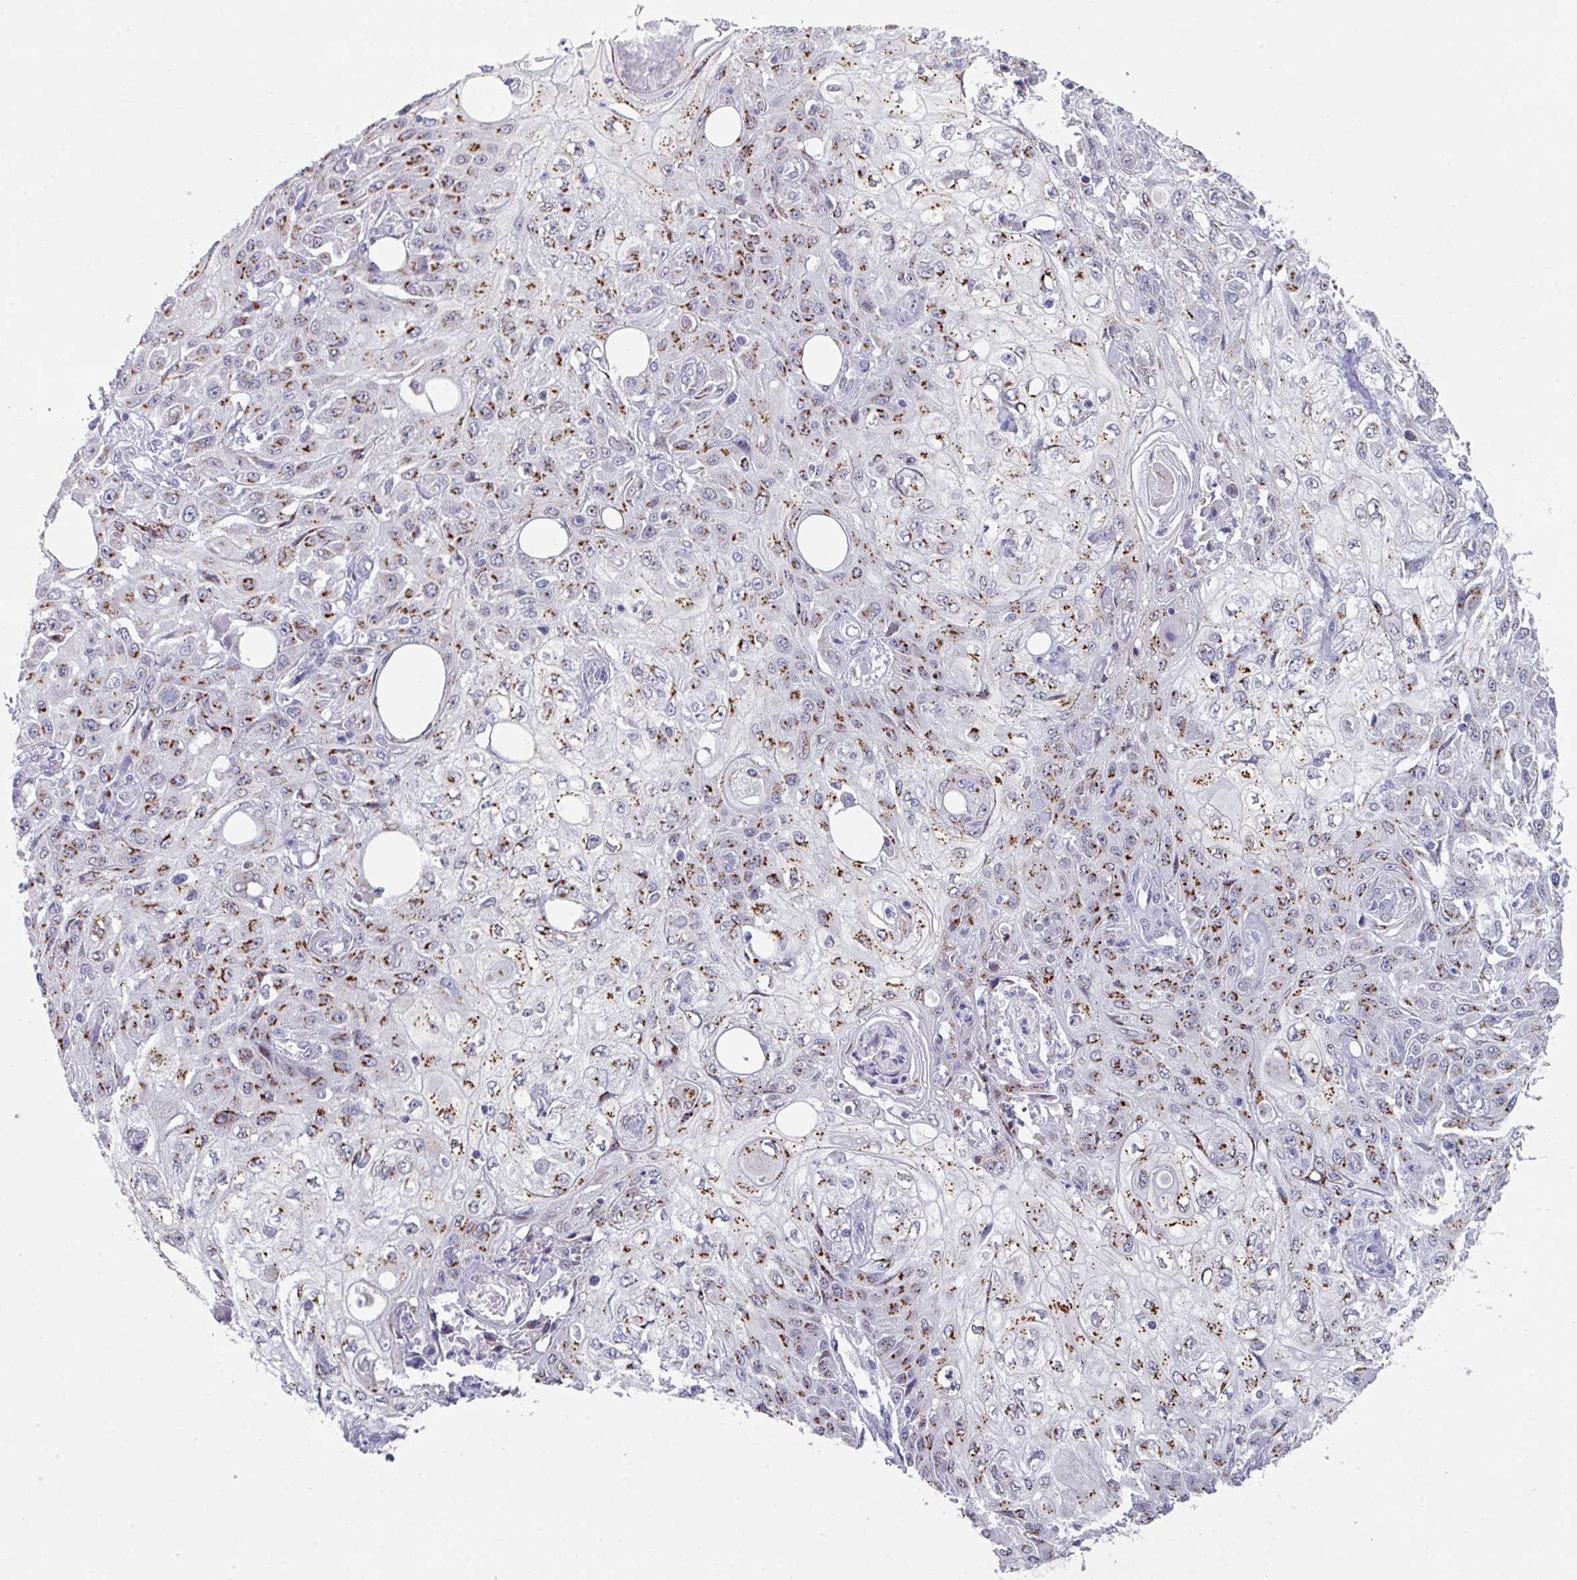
{"staining": {"intensity": "moderate", "quantity": "25%-75%", "location": "cytoplasmic/membranous"}, "tissue": "skin cancer", "cell_type": "Tumor cells", "image_type": "cancer", "snomed": [{"axis": "morphology", "description": "Squamous cell carcinoma, NOS"}, {"axis": "morphology", "description": "Squamous cell carcinoma, metastatic, NOS"}, {"axis": "topography", "description": "Skin"}, {"axis": "topography", "description": "Lymph node"}], "caption": "IHC of human skin metastatic squamous cell carcinoma shows medium levels of moderate cytoplasmic/membranous positivity in about 25%-75% of tumor cells. (brown staining indicates protein expression, while blue staining denotes nuclei).", "gene": "VKORC1L1", "patient": {"sex": "male", "age": 75}}